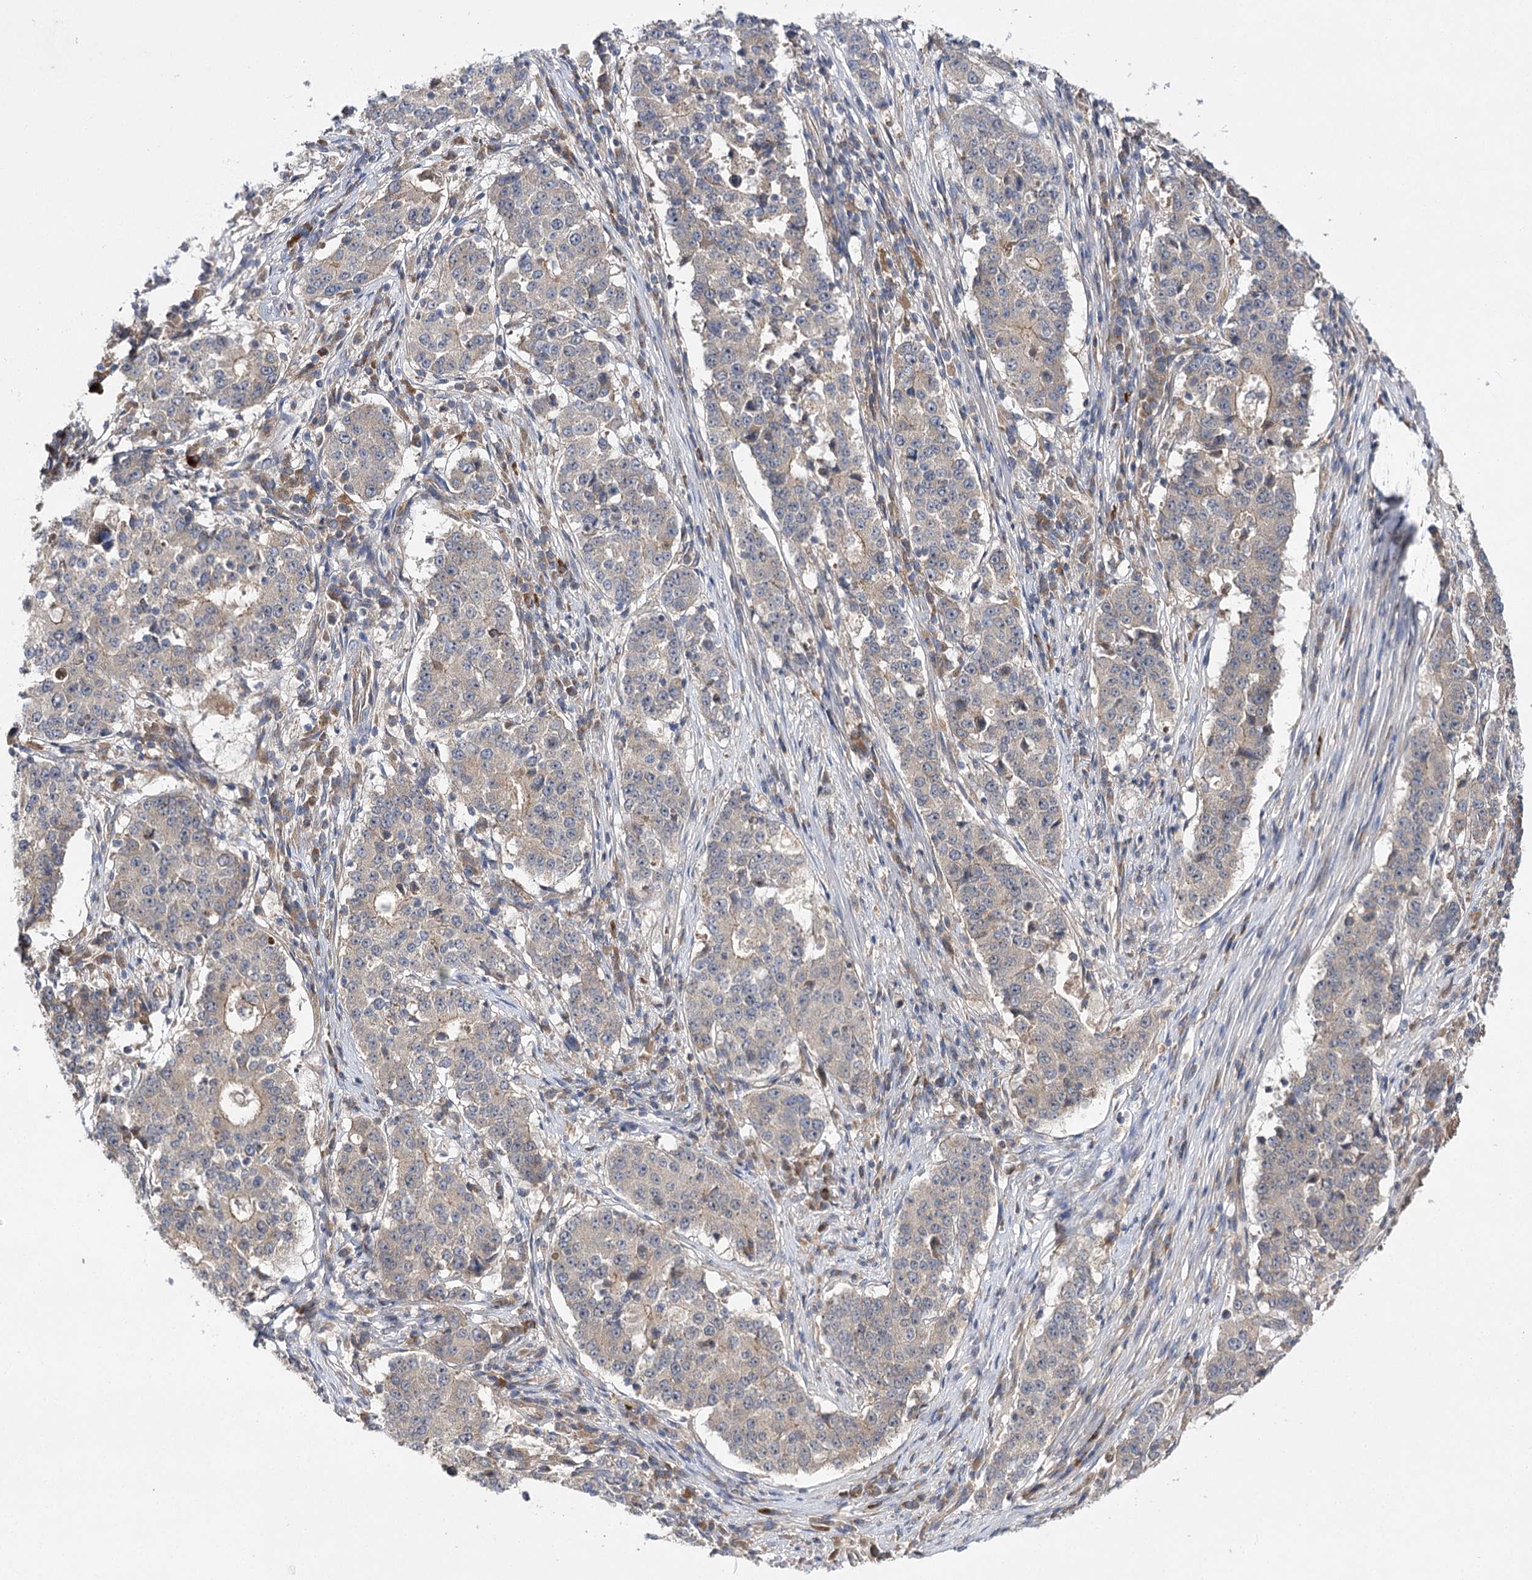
{"staining": {"intensity": "weak", "quantity": "25%-75%", "location": "cytoplasmic/membranous"}, "tissue": "stomach cancer", "cell_type": "Tumor cells", "image_type": "cancer", "snomed": [{"axis": "morphology", "description": "Adenocarcinoma, NOS"}, {"axis": "topography", "description": "Stomach"}], "caption": "Human stomach adenocarcinoma stained for a protein (brown) exhibits weak cytoplasmic/membranous positive staining in about 25%-75% of tumor cells.", "gene": "BCR", "patient": {"sex": "male", "age": 59}}